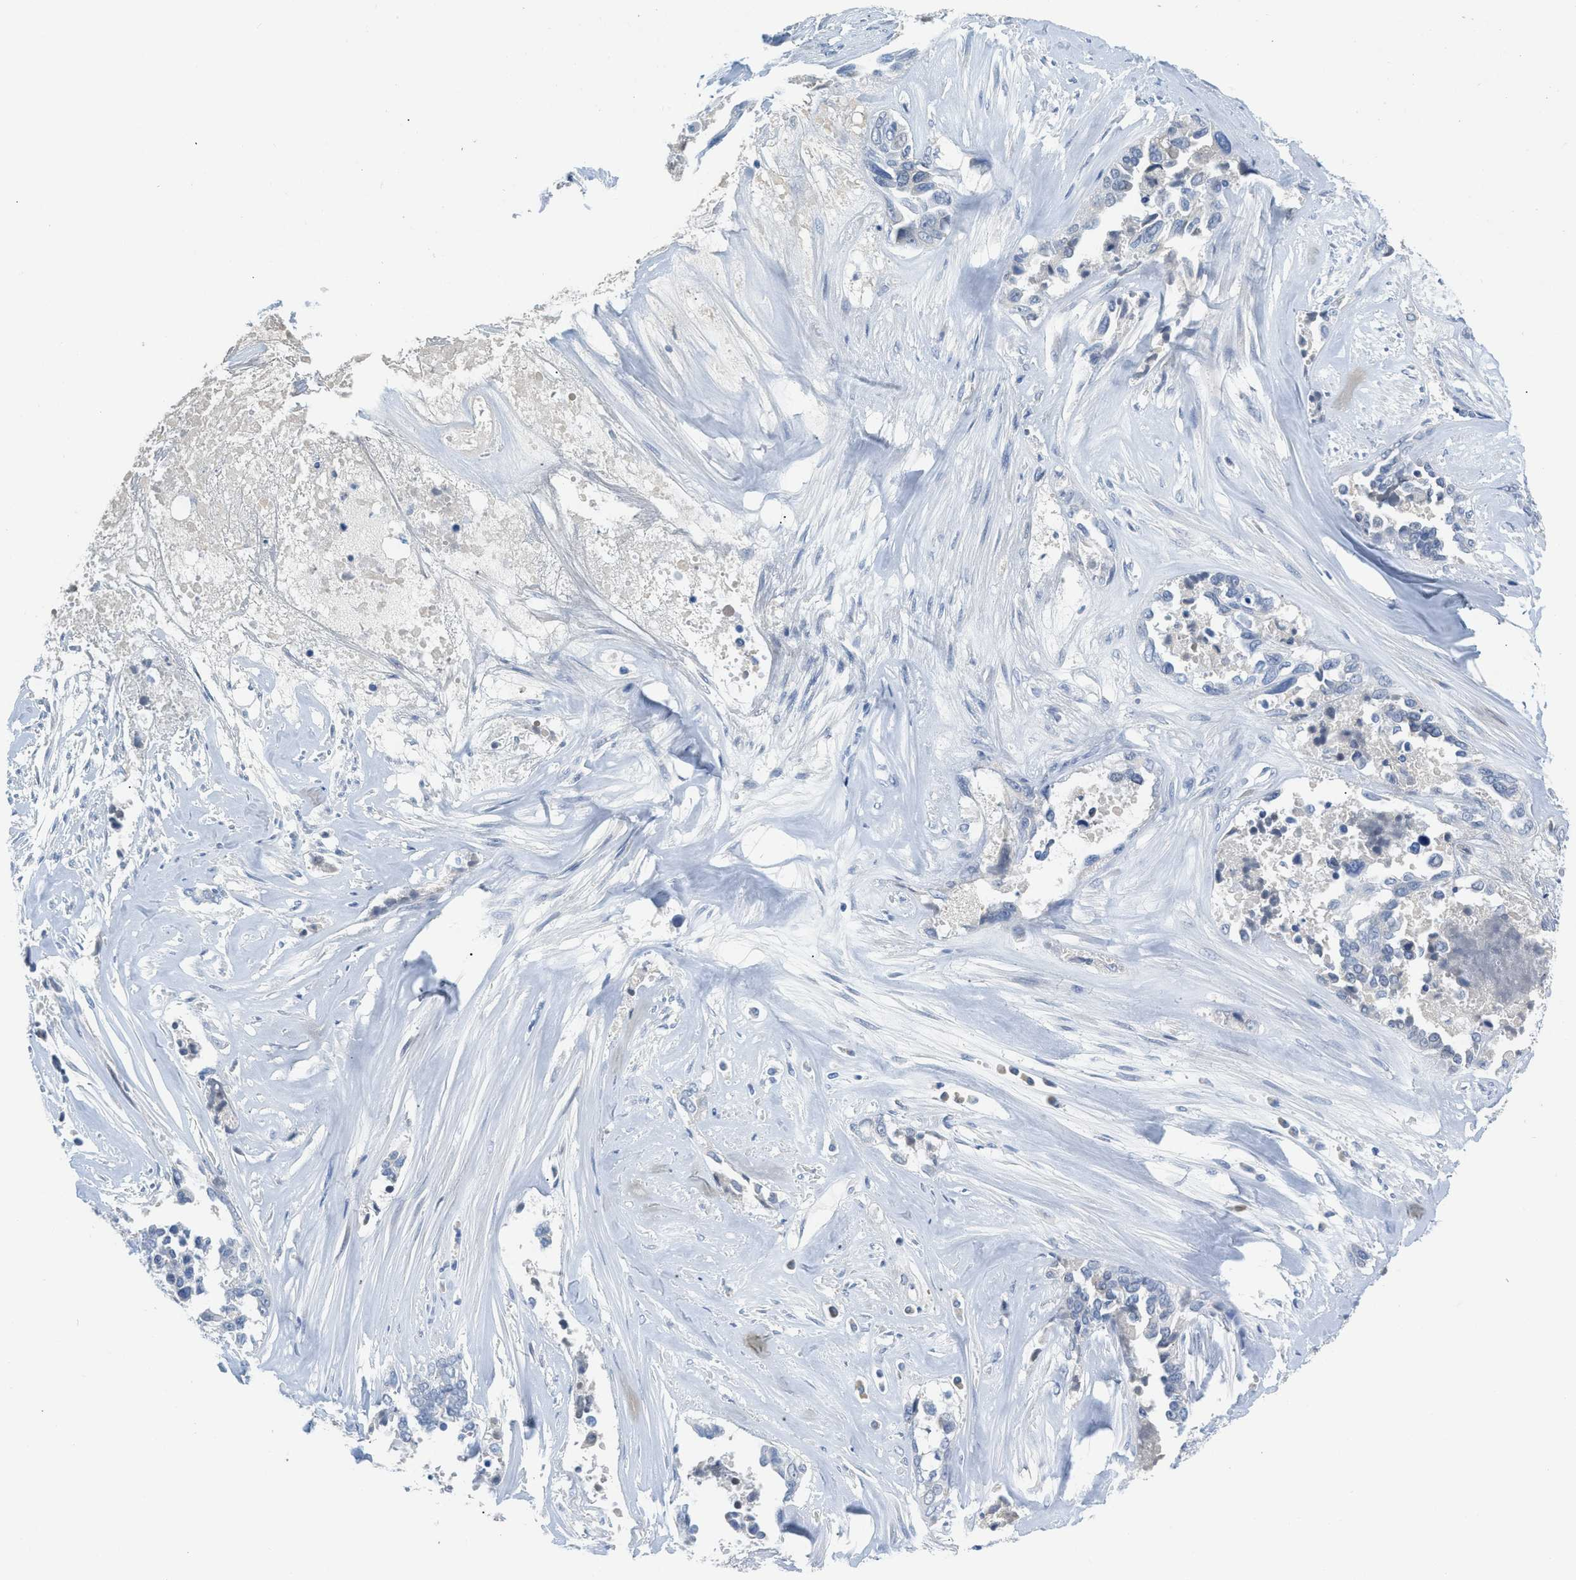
{"staining": {"intensity": "negative", "quantity": "none", "location": "none"}, "tissue": "ovarian cancer", "cell_type": "Tumor cells", "image_type": "cancer", "snomed": [{"axis": "morphology", "description": "Cystadenocarcinoma, serous, NOS"}, {"axis": "topography", "description": "Ovary"}], "caption": "Tumor cells are negative for protein expression in human ovarian serous cystadenocarcinoma.", "gene": "HSF2", "patient": {"sex": "female", "age": 44}}